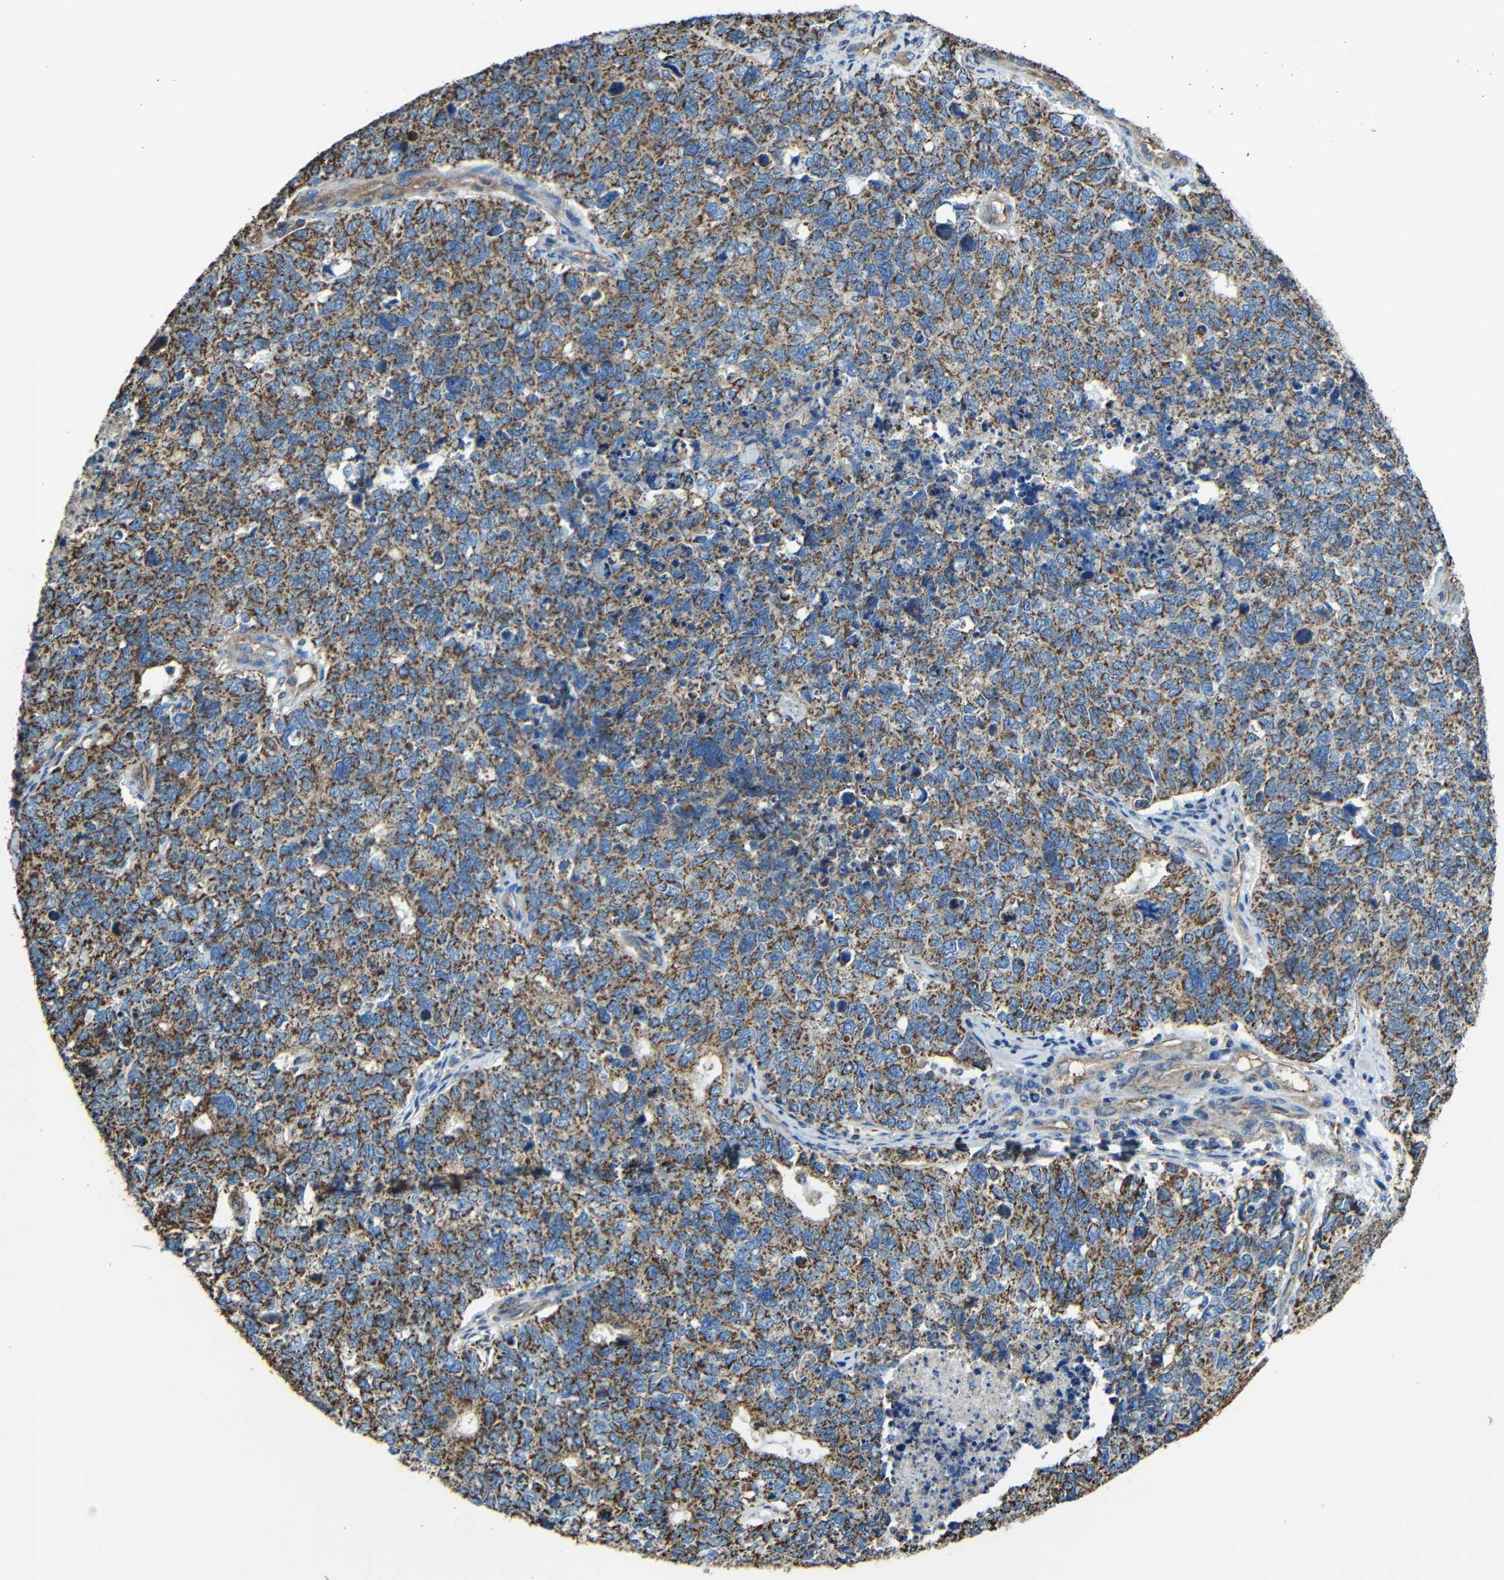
{"staining": {"intensity": "strong", "quantity": ">75%", "location": "cytoplasmic/membranous"}, "tissue": "cervical cancer", "cell_type": "Tumor cells", "image_type": "cancer", "snomed": [{"axis": "morphology", "description": "Squamous cell carcinoma, NOS"}, {"axis": "topography", "description": "Cervix"}], "caption": "High-power microscopy captured an immunohistochemistry (IHC) image of cervical squamous cell carcinoma, revealing strong cytoplasmic/membranous expression in about >75% of tumor cells.", "gene": "INTS6L", "patient": {"sex": "female", "age": 63}}